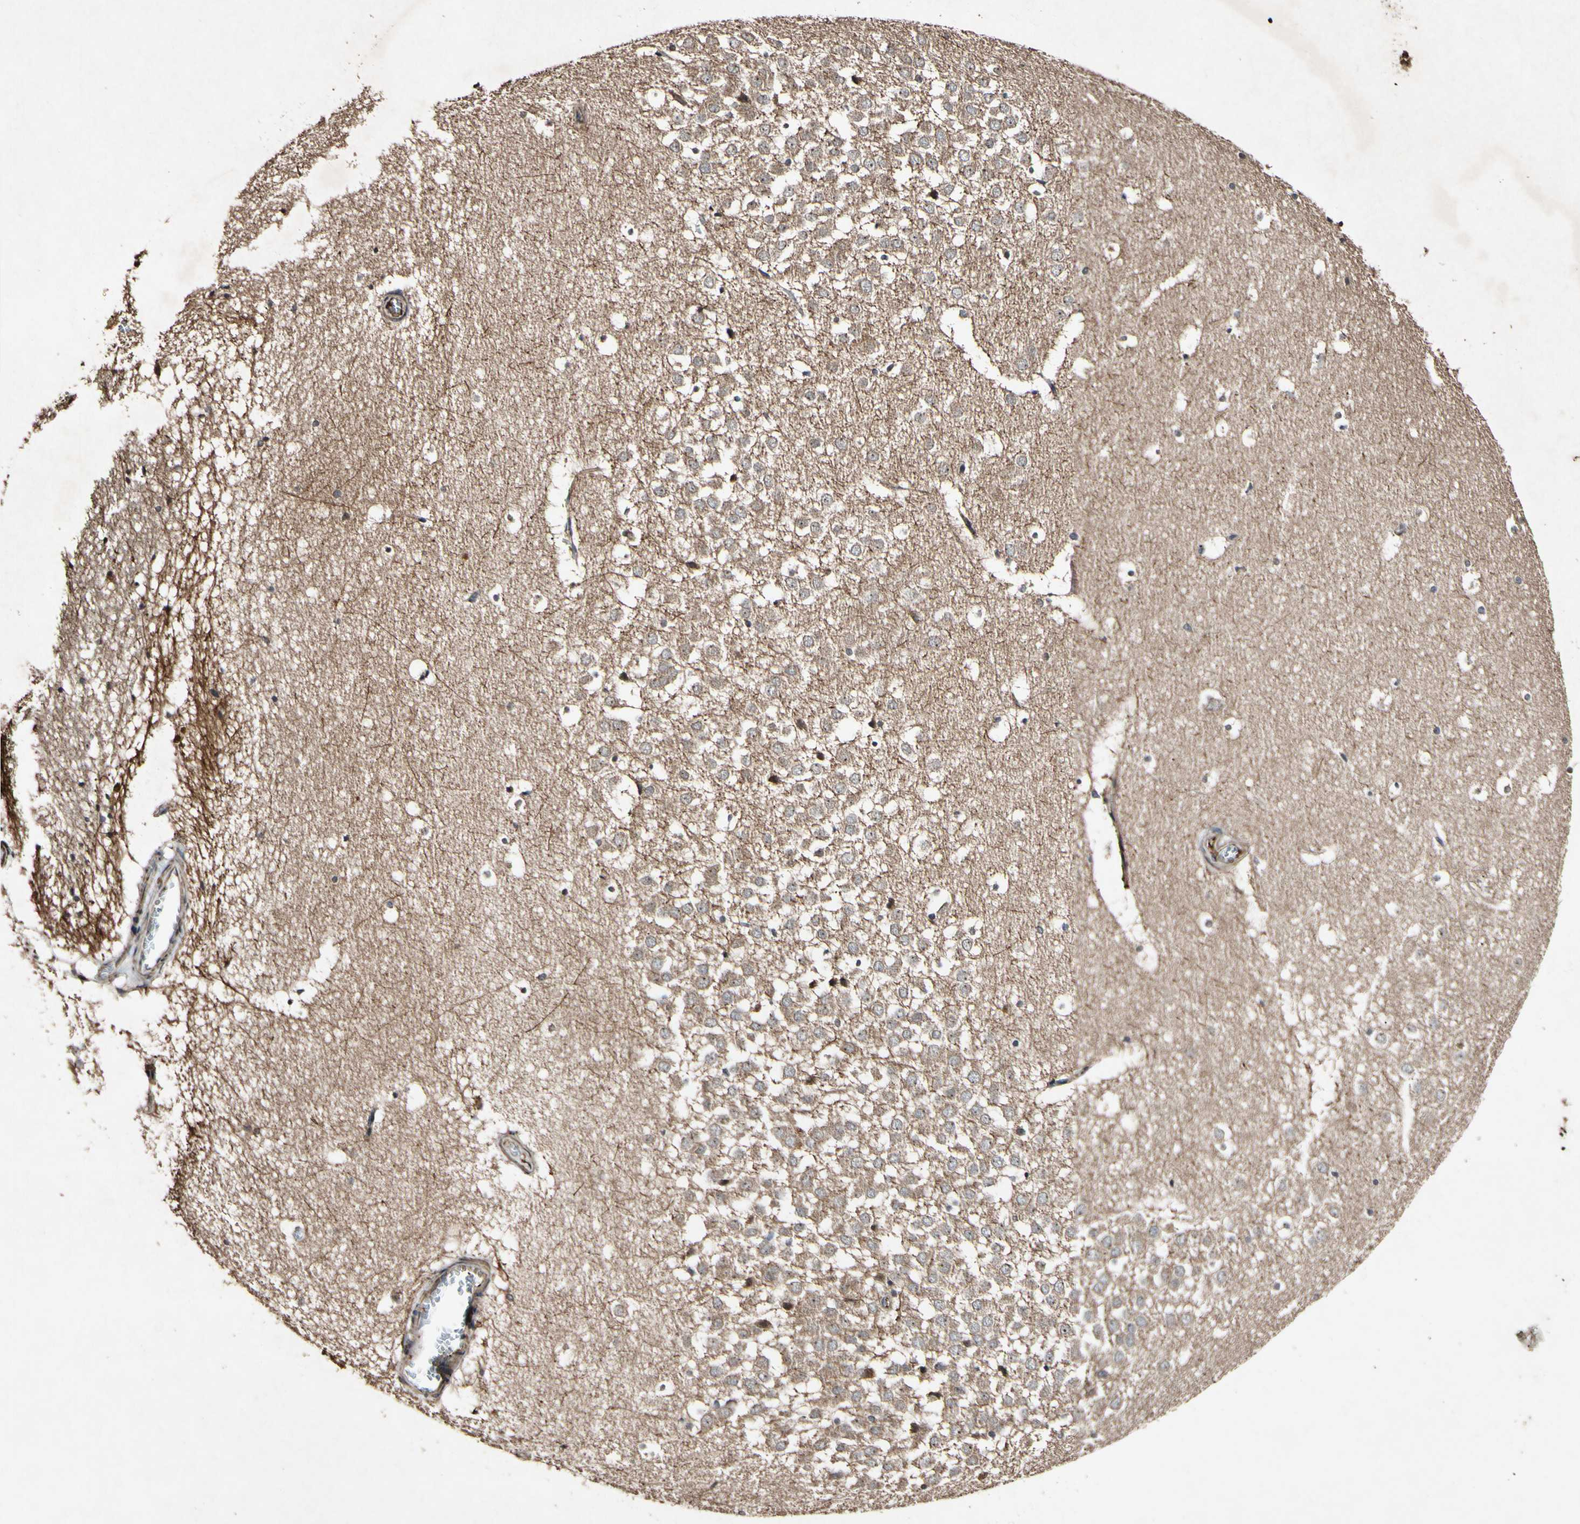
{"staining": {"intensity": "moderate", "quantity": ">75%", "location": "cytoplasmic/membranous,nuclear"}, "tissue": "hippocampus", "cell_type": "Glial cells", "image_type": "normal", "snomed": [{"axis": "morphology", "description": "Normal tissue, NOS"}, {"axis": "topography", "description": "Hippocampus"}], "caption": "Immunohistochemistry of unremarkable hippocampus displays medium levels of moderate cytoplasmic/membranous,nuclear positivity in approximately >75% of glial cells. The staining is performed using DAB (3,3'-diaminobenzidine) brown chromogen to label protein expression. The nuclei are counter-stained blue using hematoxylin.", "gene": "PLAT", "patient": {"sex": "male", "age": 45}}